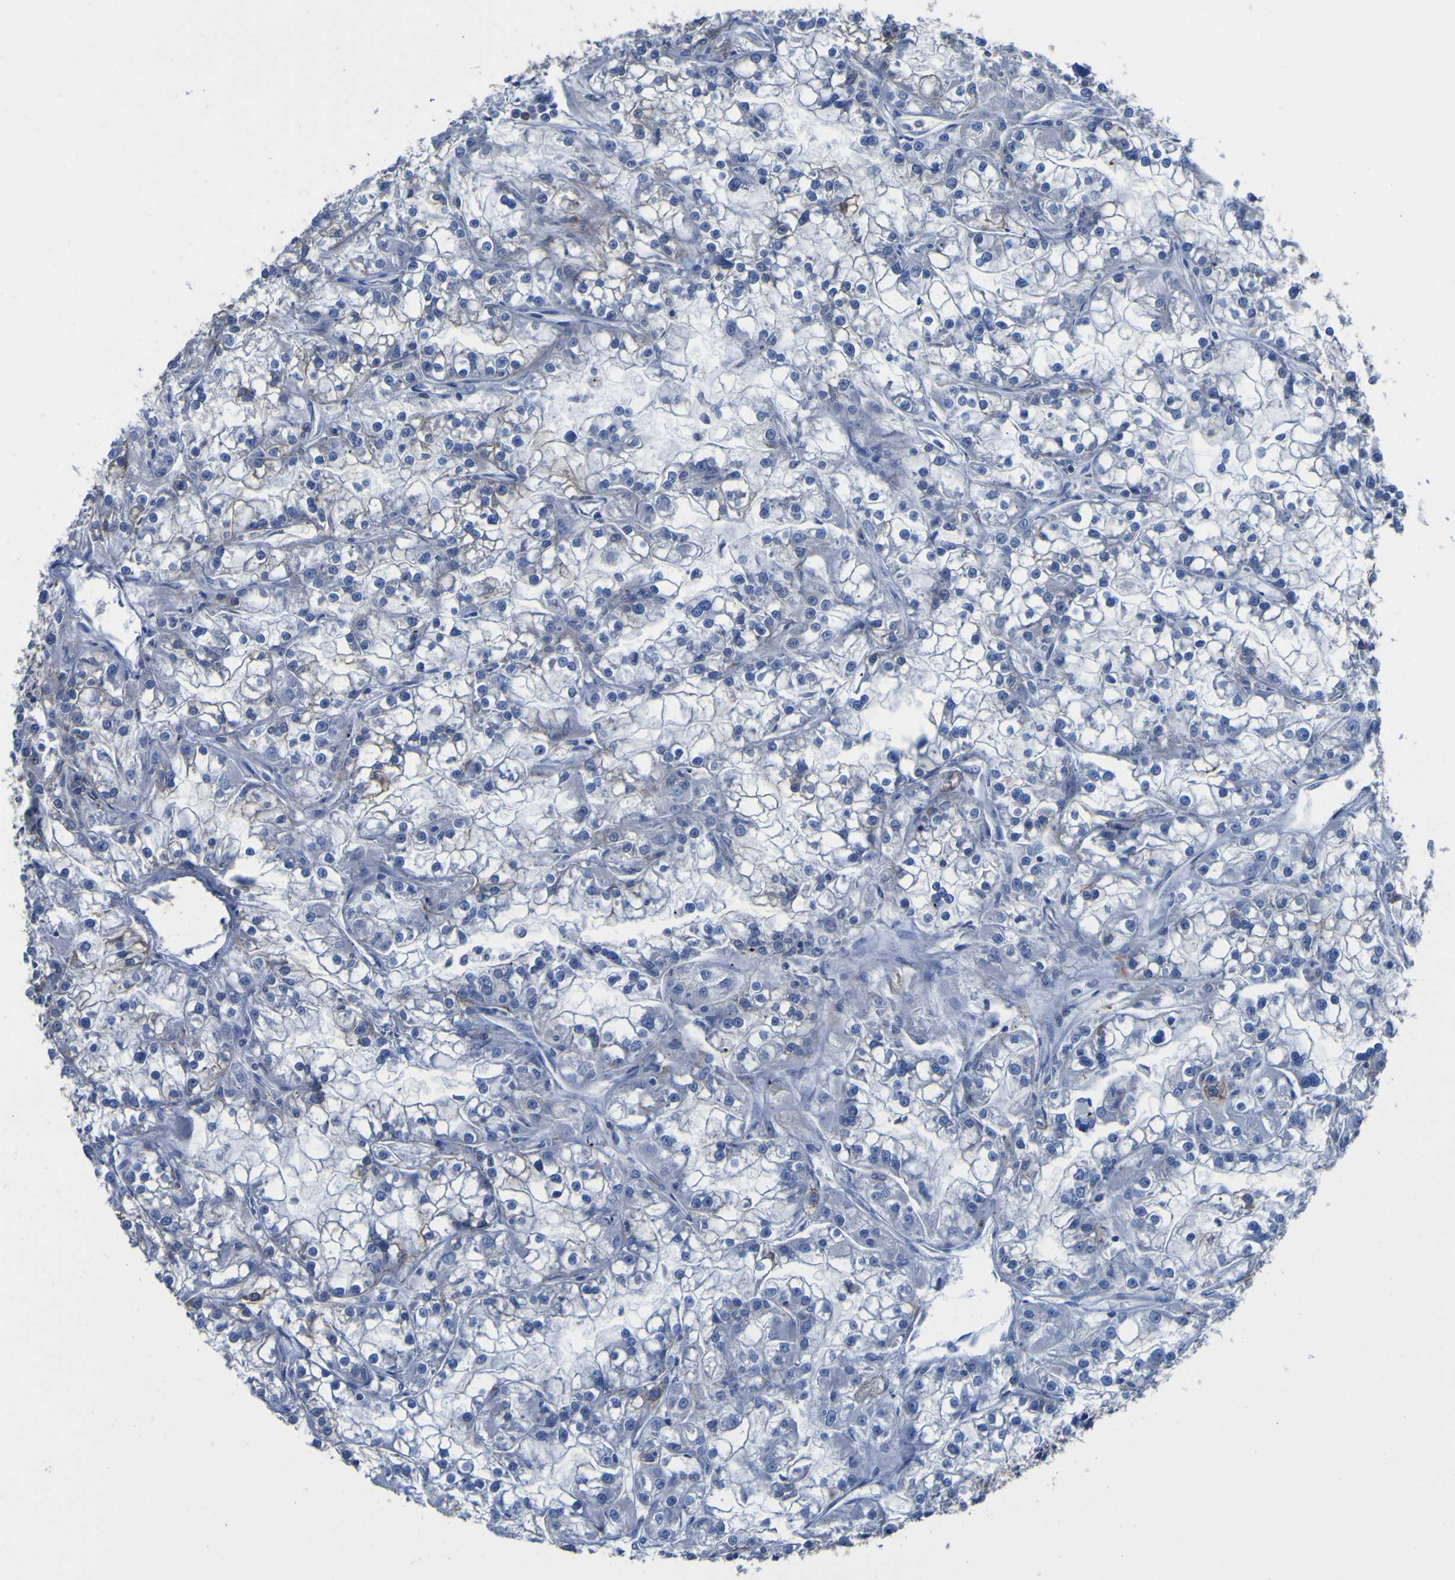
{"staining": {"intensity": "negative", "quantity": "none", "location": "none"}, "tissue": "renal cancer", "cell_type": "Tumor cells", "image_type": "cancer", "snomed": [{"axis": "morphology", "description": "Adenocarcinoma, NOS"}, {"axis": "topography", "description": "Kidney"}], "caption": "Immunohistochemistry (IHC) histopathology image of neoplastic tissue: adenocarcinoma (renal) stained with DAB (3,3'-diaminobenzidine) shows no significant protein staining in tumor cells.", "gene": "AGO4", "patient": {"sex": "female", "age": 52}}